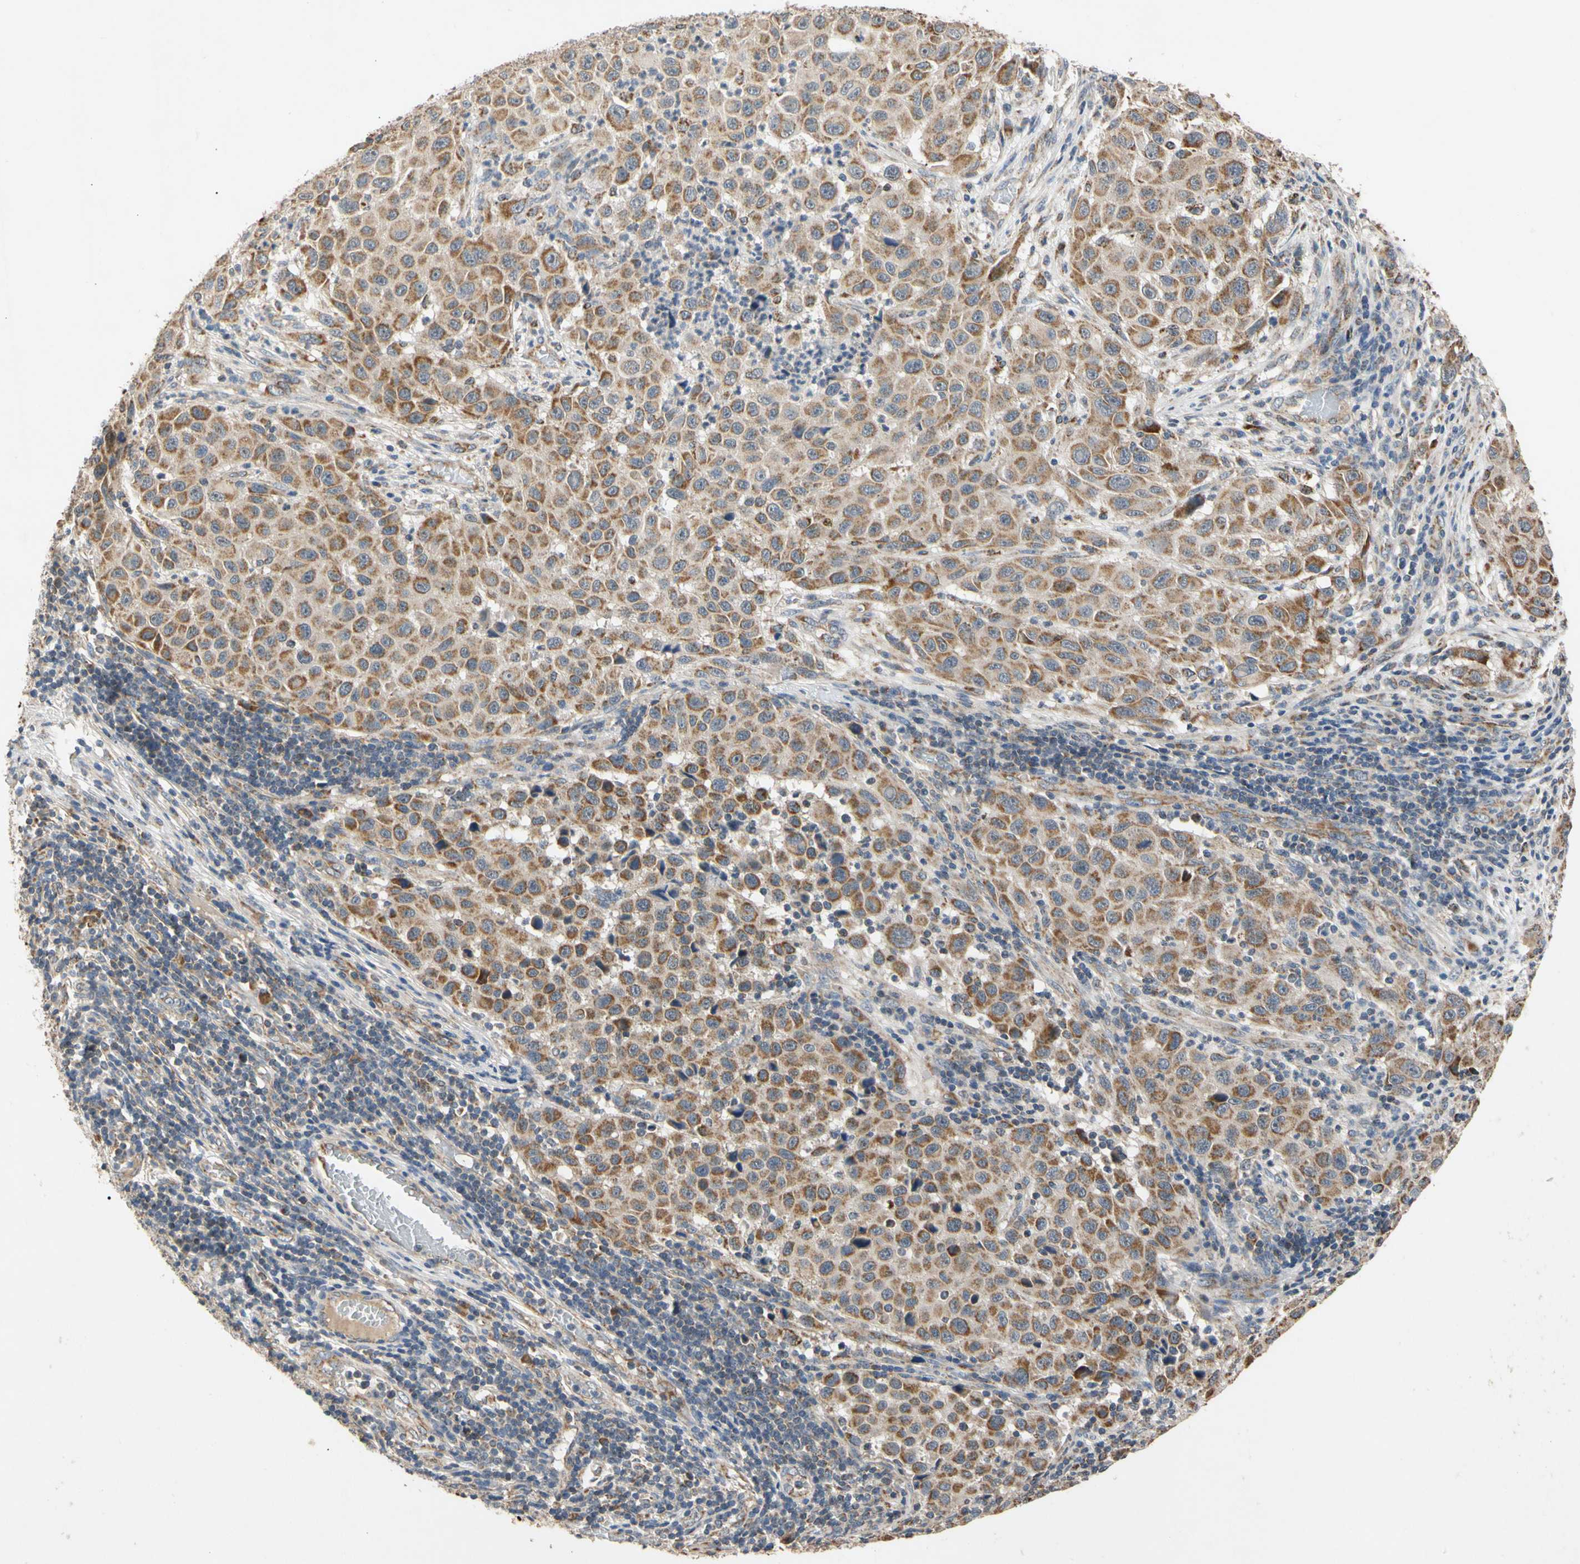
{"staining": {"intensity": "moderate", "quantity": ">75%", "location": "cytoplasmic/membranous"}, "tissue": "melanoma", "cell_type": "Tumor cells", "image_type": "cancer", "snomed": [{"axis": "morphology", "description": "Malignant melanoma, Metastatic site"}, {"axis": "topography", "description": "Lymph node"}], "caption": "Melanoma tissue shows moderate cytoplasmic/membranous positivity in approximately >75% of tumor cells", "gene": "GPD2", "patient": {"sex": "male", "age": 61}}